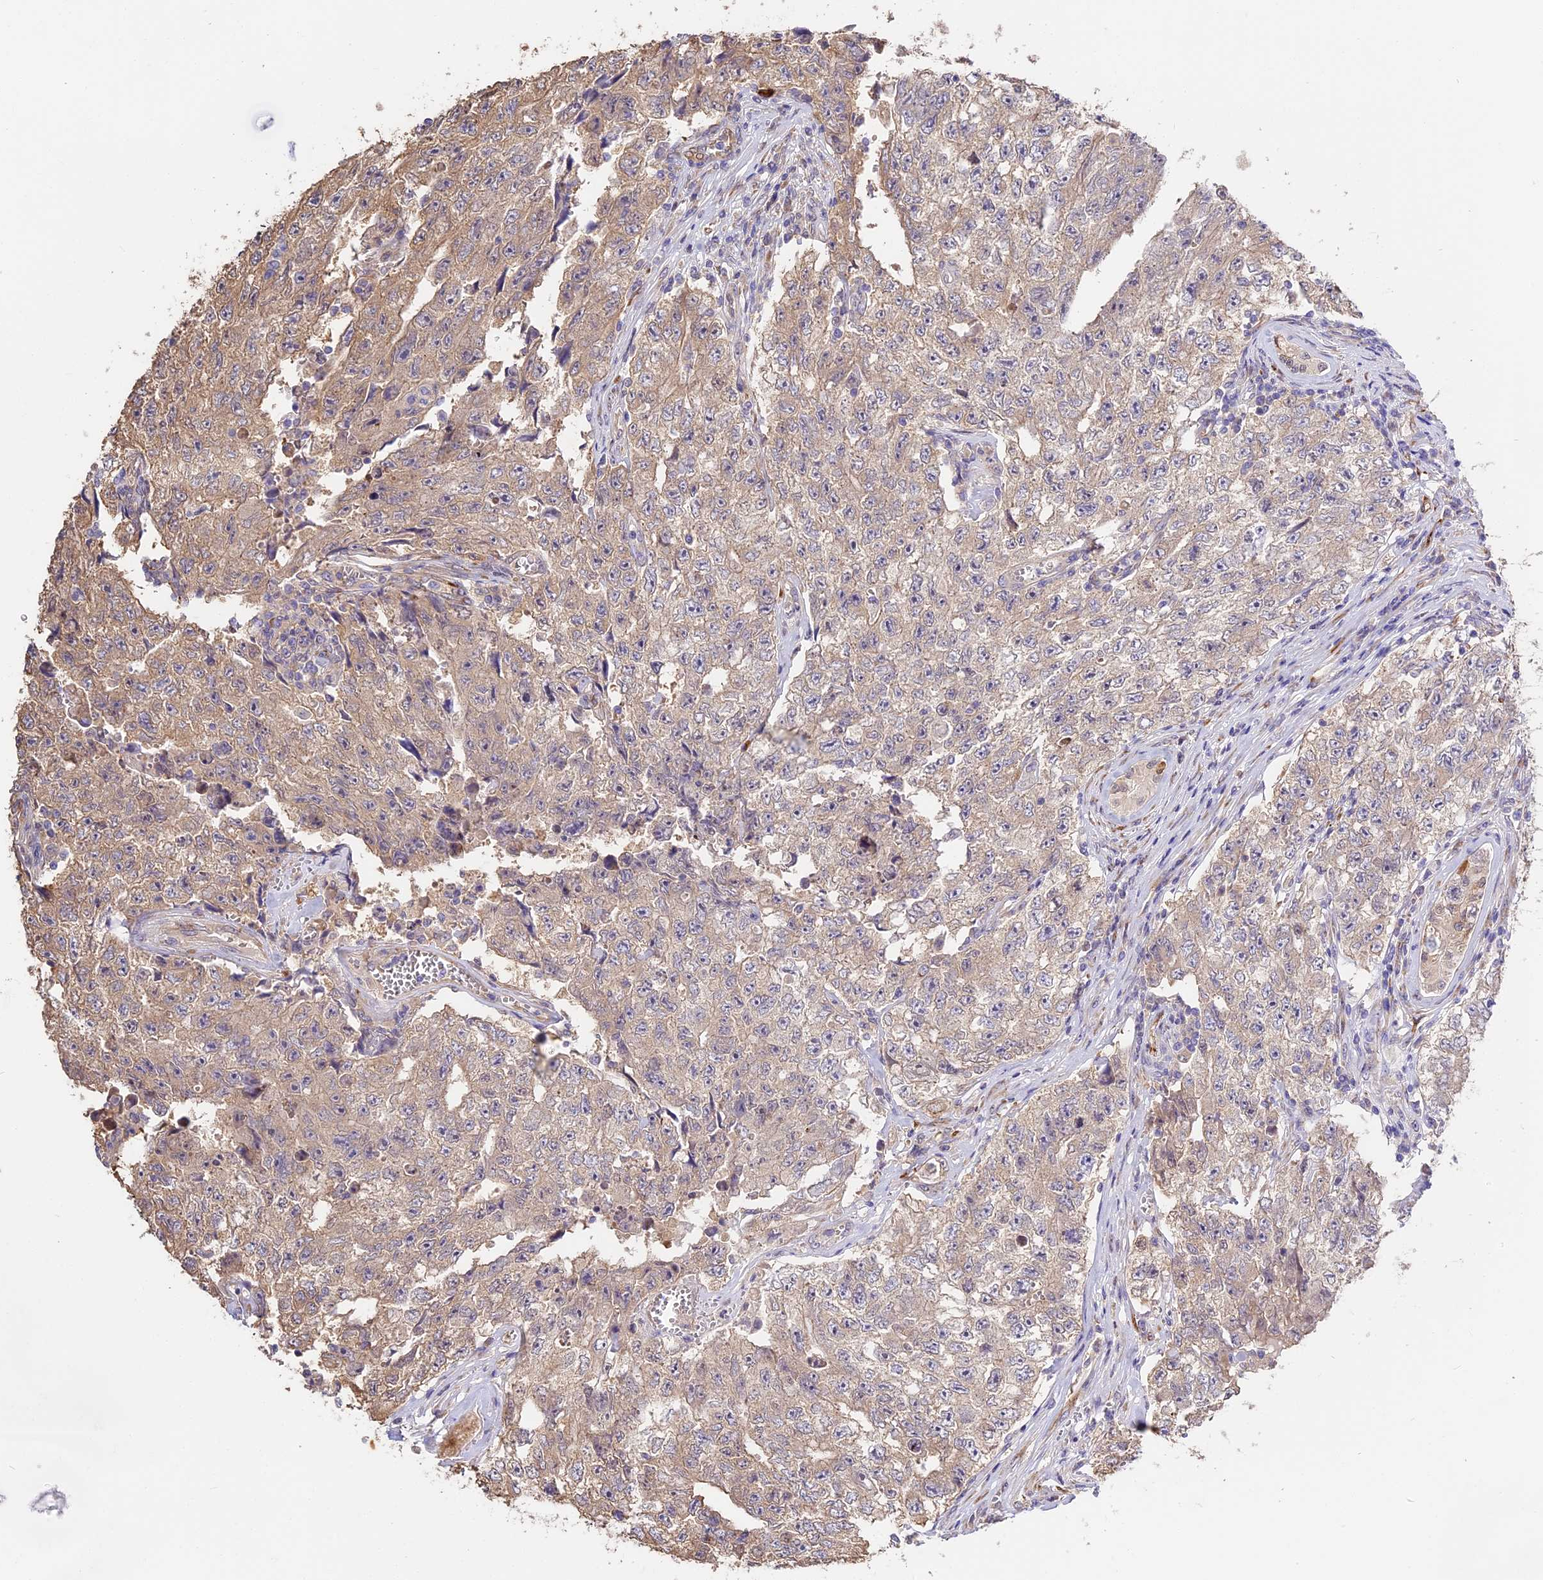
{"staining": {"intensity": "weak", "quantity": "25%-75%", "location": "cytoplasmic/membranous"}, "tissue": "testis cancer", "cell_type": "Tumor cells", "image_type": "cancer", "snomed": [{"axis": "morphology", "description": "Carcinoma, Embryonal, NOS"}, {"axis": "topography", "description": "Testis"}], "caption": "Tumor cells demonstrate weak cytoplasmic/membranous staining in approximately 25%-75% of cells in testis cancer.", "gene": "BSCL2", "patient": {"sex": "male", "age": 17}}